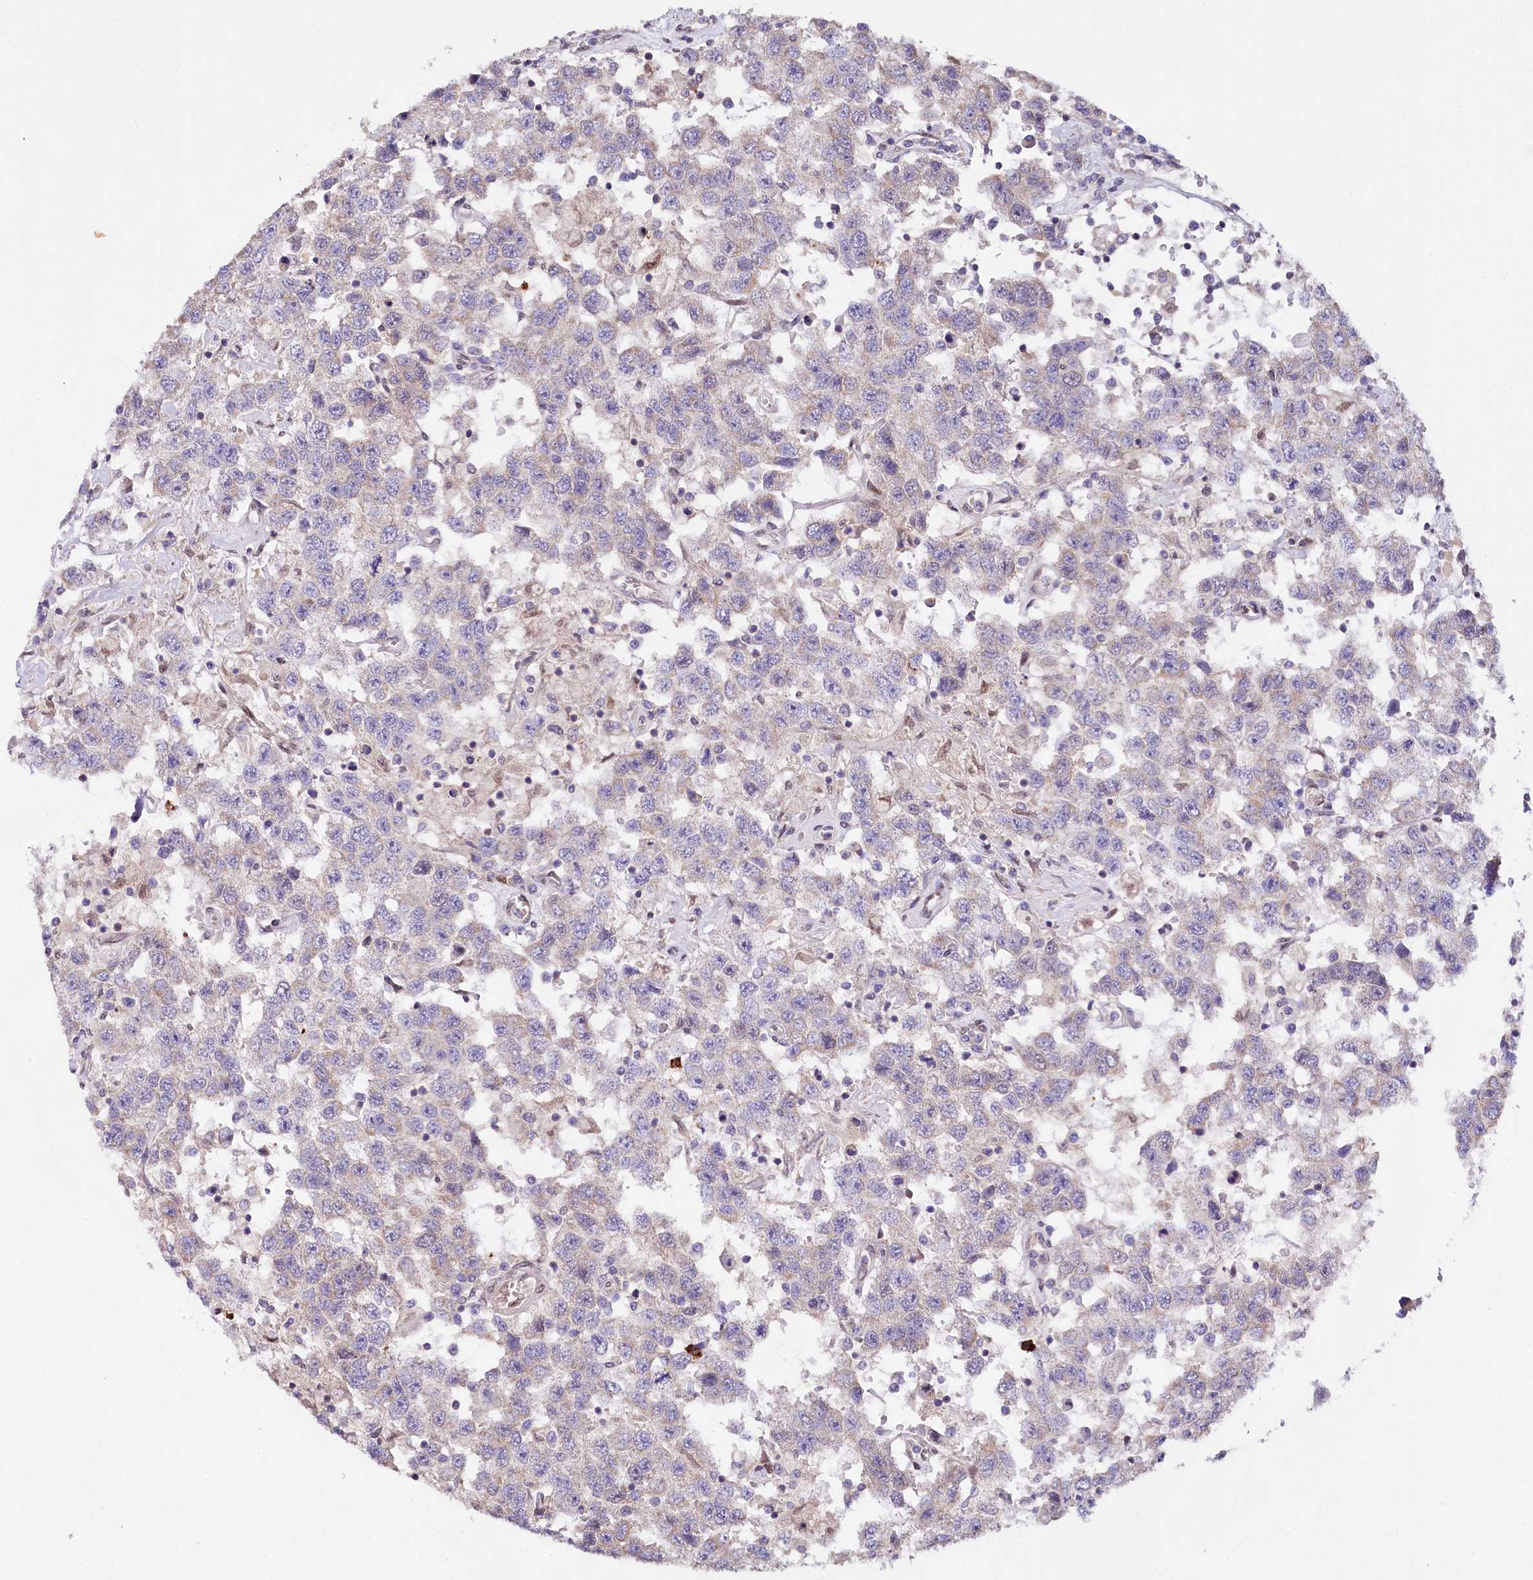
{"staining": {"intensity": "negative", "quantity": "none", "location": "none"}, "tissue": "testis cancer", "cell_type": "Tumor cells", "image_type": "cancer", "snomed": [{"axis": "morphology", "description": "Seminoma, NOS"}, {"axis": "topography", "description": "Testis"}], "caption": "DAB (3,3'-diaminobenzidine) immunohistochemical staining of human seminoma (testis) exhibits no significant positivity in tumor cells.", "gene": "ZNF226", "patient": {"sex": "male", "age": 41}}